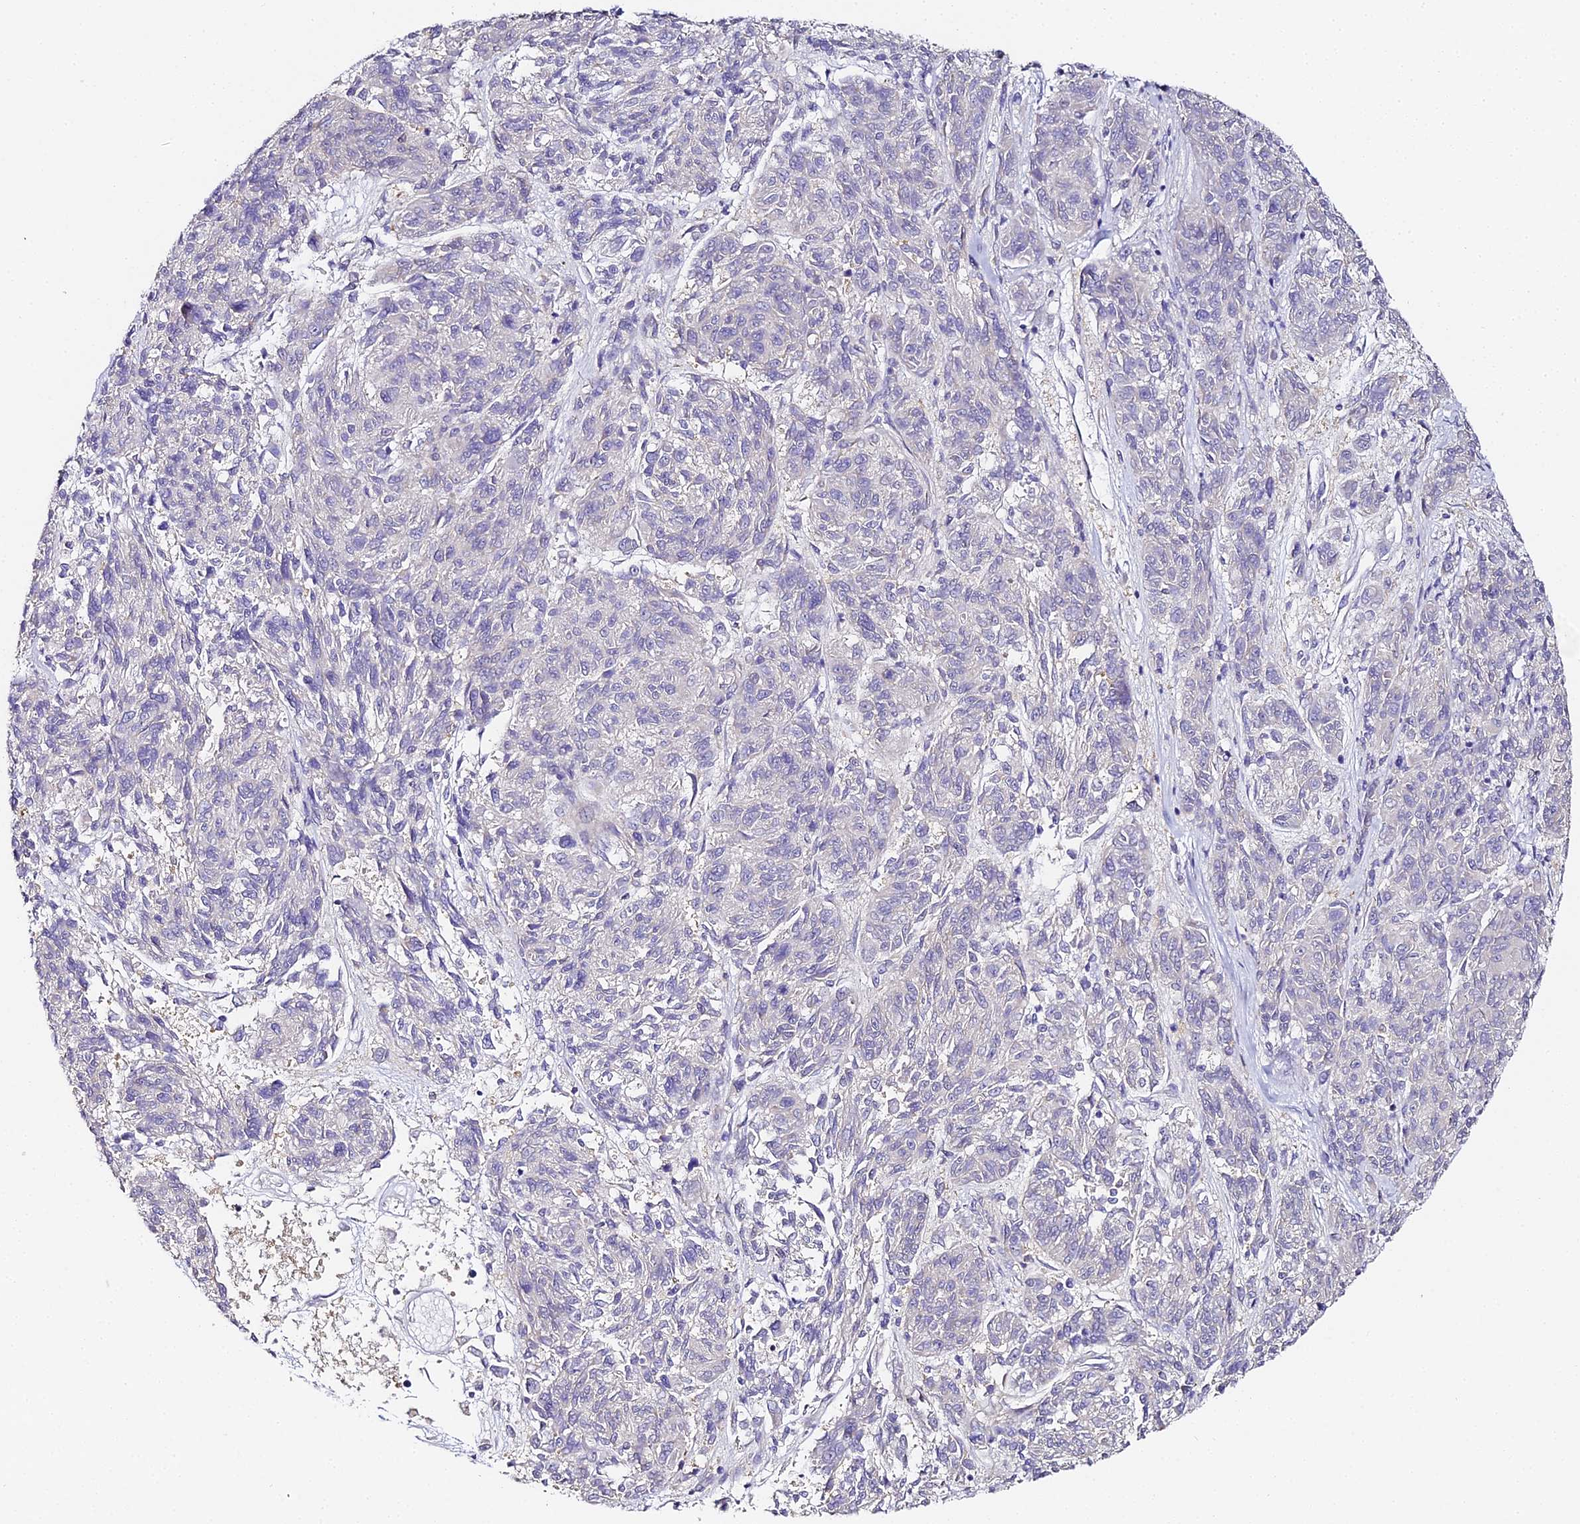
{"staining": {"intensity": "negative", "quantity": "none", "location": "none"}, "tissue": "melanoma", "cell_type": "Tumor cells", "image_type": "cancer", "snomed": [{"axis": "morphology", "description": "Malignant melanoma, NOS"}, {"axis": "topography", "description": "Skin"}], "caption": "Immunohistochemistry histopathology image of malignant melanoma stained for a protein (brown), which demonstrates no staining in tumor cells.", "gene": "ABHD14A-ACY1", "patient": {"sex": "male", "age": 53}}